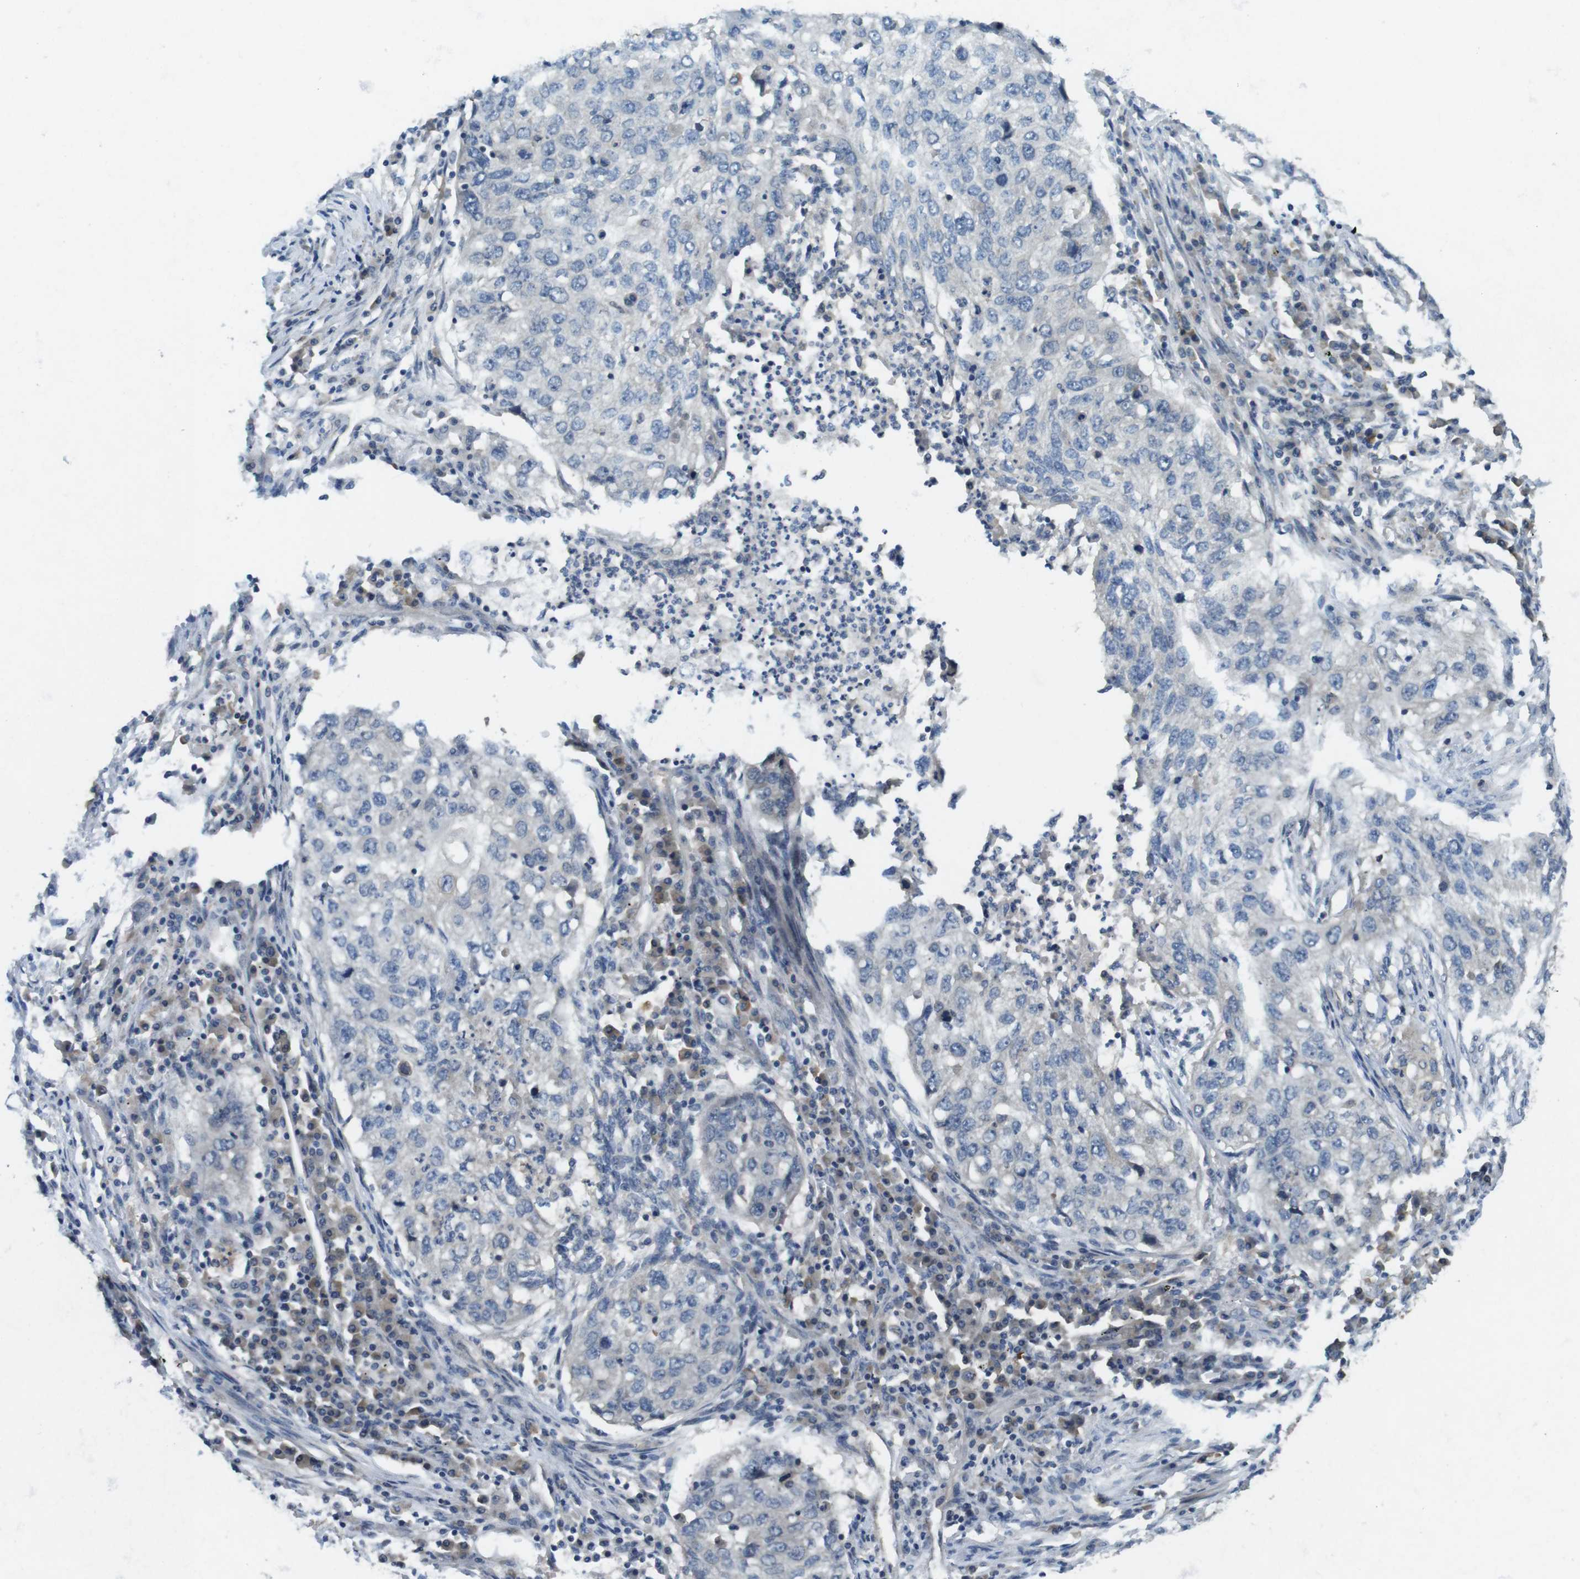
{"staining": {"intensity": "negative", "quantity": "none", "location": "none"}, "tissue": "lung cancer", "cell_type": "Tumor cells", "image_type": "cancer", "snomed": [{"axis": "morphology", "description": "Squamous cell carcinoma, NOS"}, {"axis": "topography", "description": "Lung"}], "caption": "Immunohistochemistry image of neoplastic tissue: lung cancer stained with DAB demonstrates no significant protein staining in tumor cells.", "gene": "SUGT1", "patient": {"sex": "female", "age": 63}}